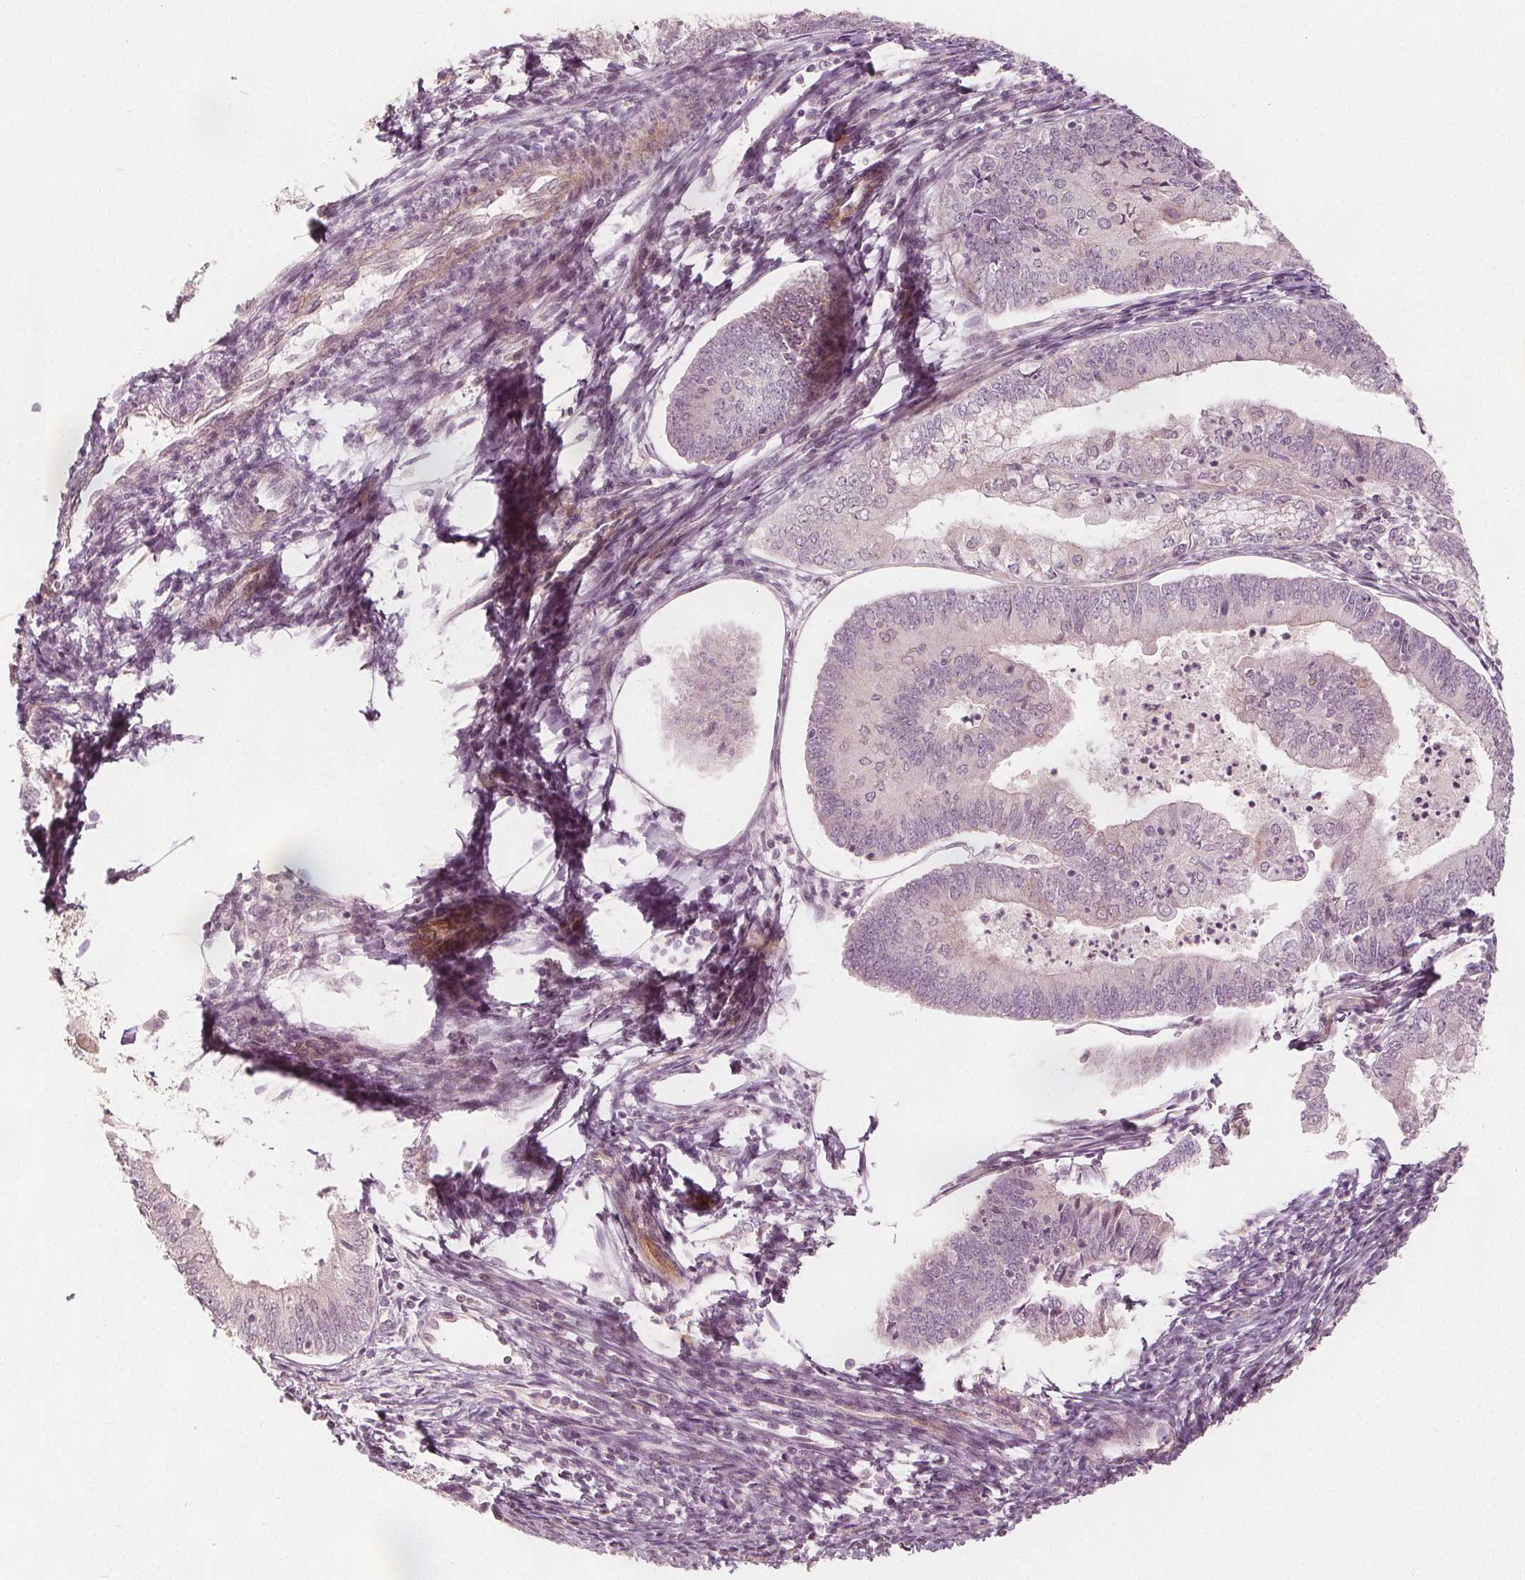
{"staining": {"intensity": "negative", "quantity": "none", "location": "none"}, "tissue": "endometrial cancer", "cell_type": "Tumor cells", "image_type": "cancer", "snomed": [{"axis": "morphology", "description": "Adenocarcinoma, NOS"}, {"axis": "topography", "description": "Endometrium"}], "caption": "This is an IHC photomicrograph of human adenocarcinoma (endometrial). There is no expression in tumor cells.", "gene": "PTPRT", "patient": {"sex": "female", "age": 55}}